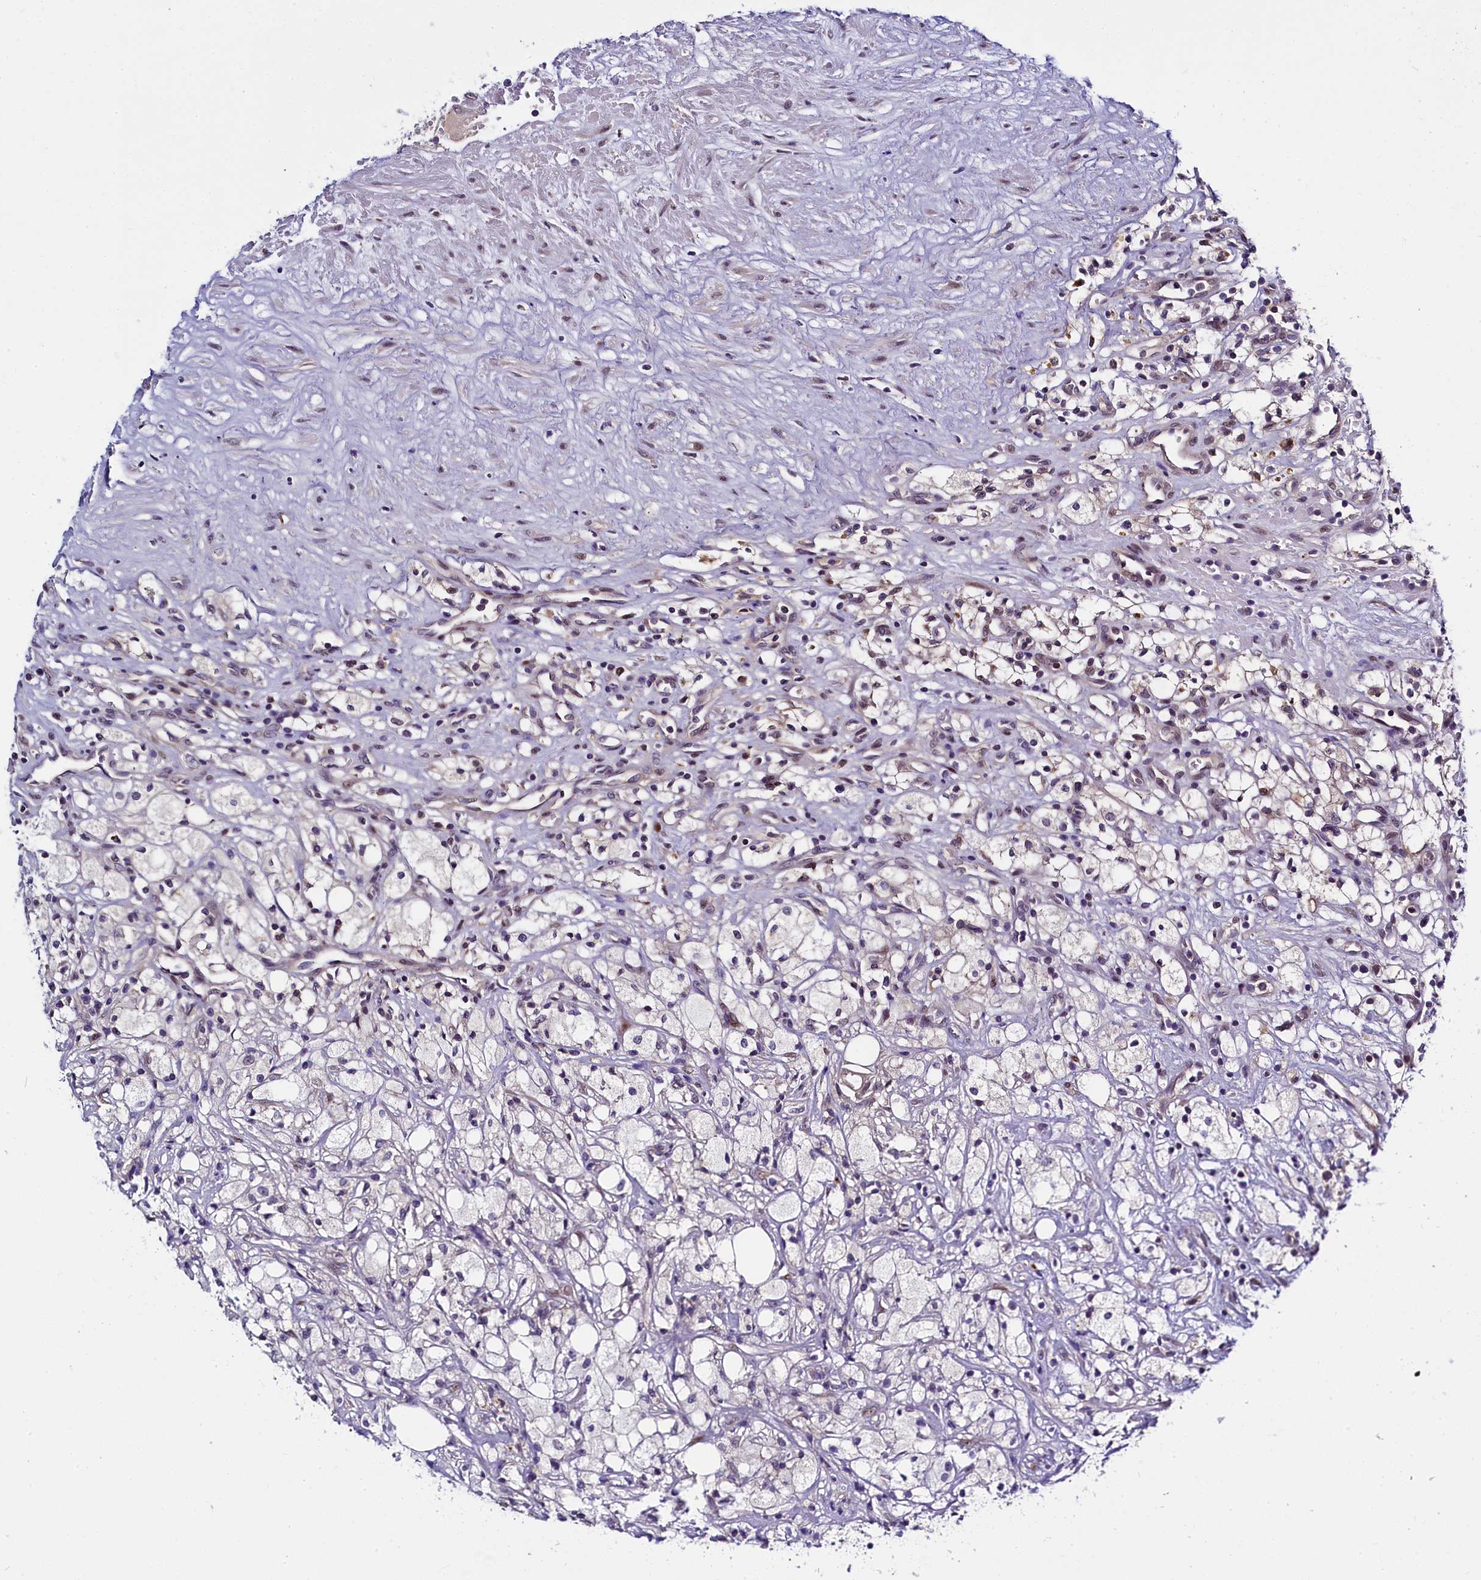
{"staining": {"intensity": "negative", "quantity": "none", "location": "none"}, "tissue": "renal cancer", "cell_type": "Tumor cells", "image_type": "cancer", "snomed": [{"axis": "morphology", "description": "Adenocarcinoma, NOS"}, {"axis": "topography", "description": "Kidney"}], "caption": "The histopathology image demonstrates no staining of tumor cells in renal adenocarcinoma.", "gene": "ENKD1", "patient": {"sex": "male", "age": 59}}